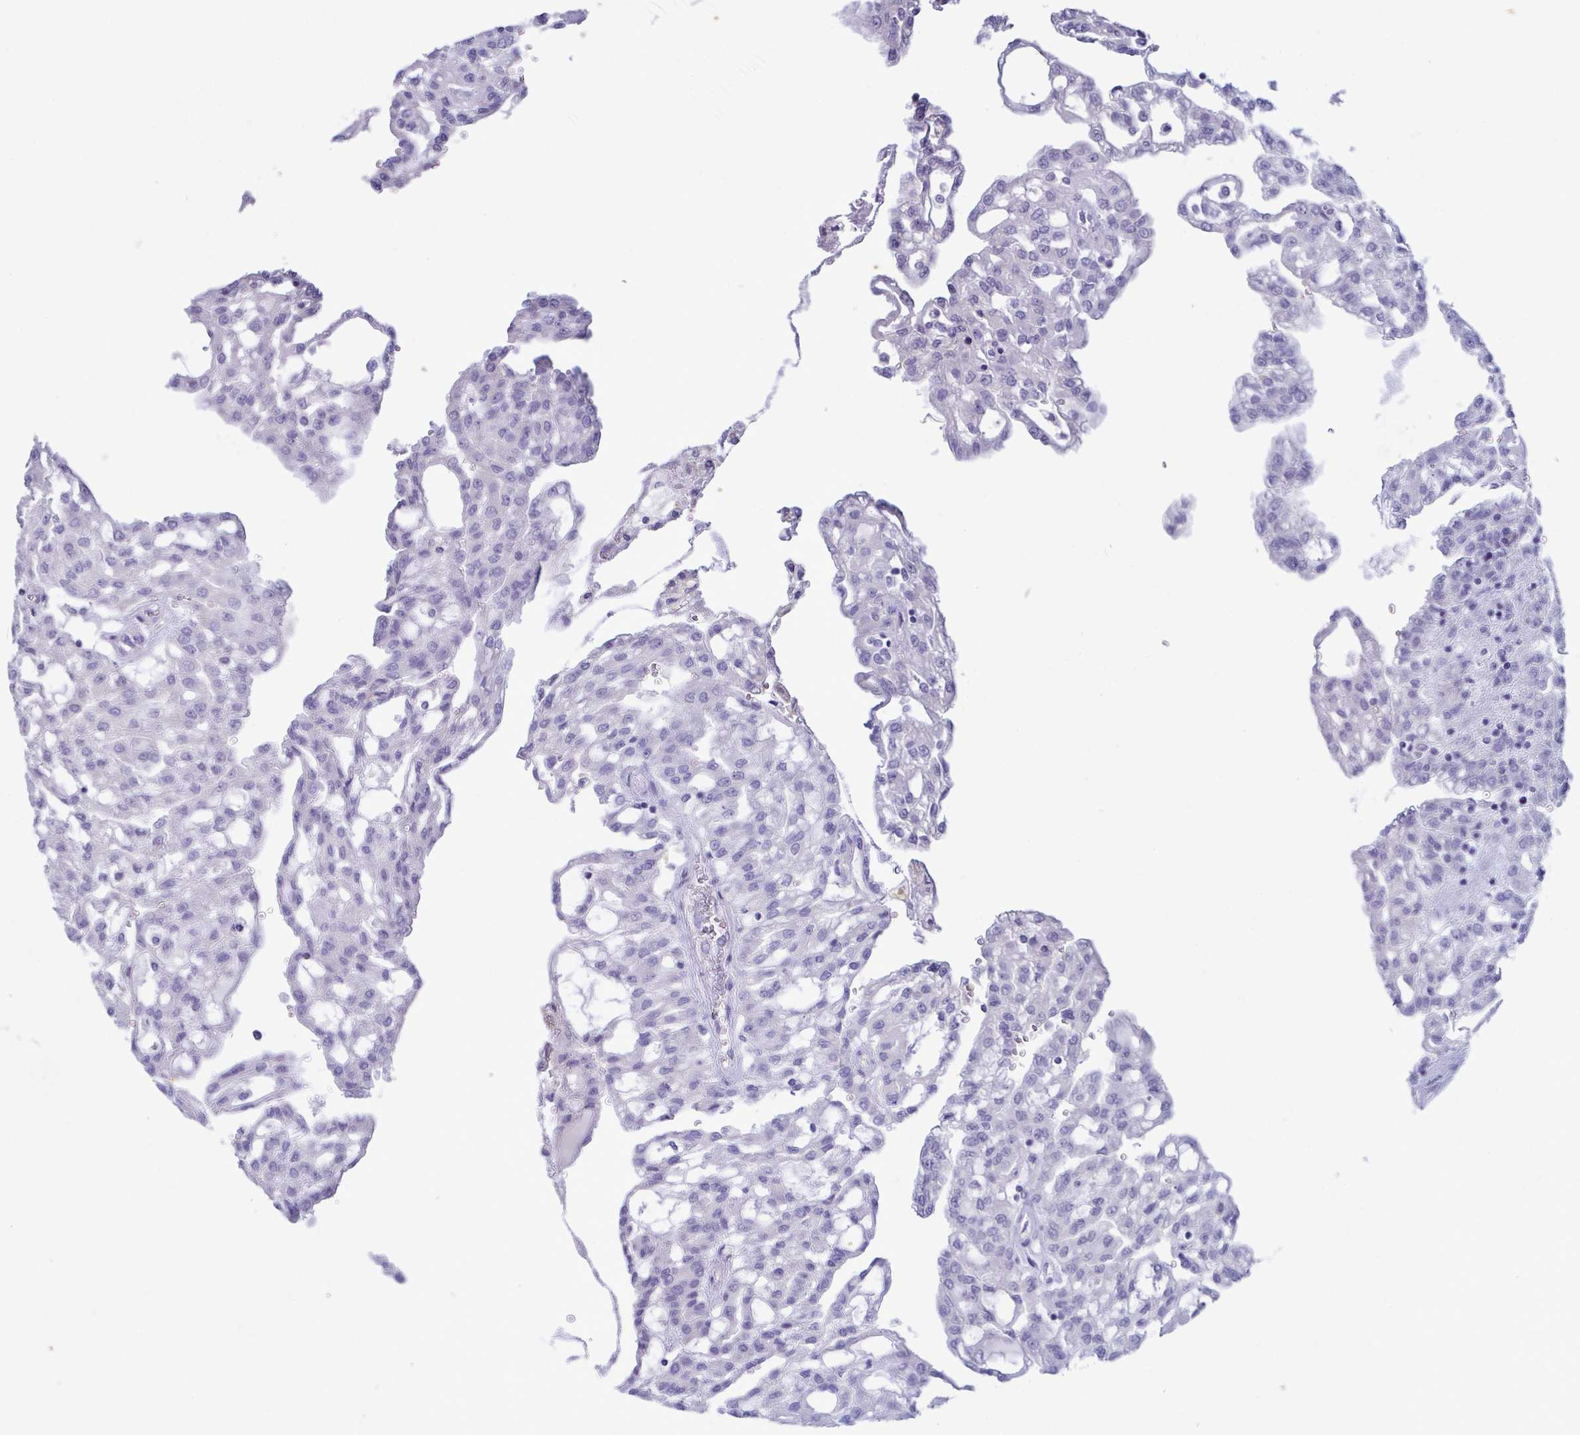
{"staining": {"intensity": "negative", "quantity": "none", "location": "none"}, "tissue": "renal cancer", "cell_type": "Tumor cells", "image_type": "cancer", "snomed": [{"axis": "morphology", "description": "Adenocarcinoma, NOS"}, {"axis": "topography", "description": "Kidney"}], "caption": "DAB (3,3'-diaminobenzidine) immunohistochemical staining of renal cancer demonstrates no significant positivity in tumor cells.", "gene": "SLC66A1", "patient": {"sex": "male", "age": 63}}